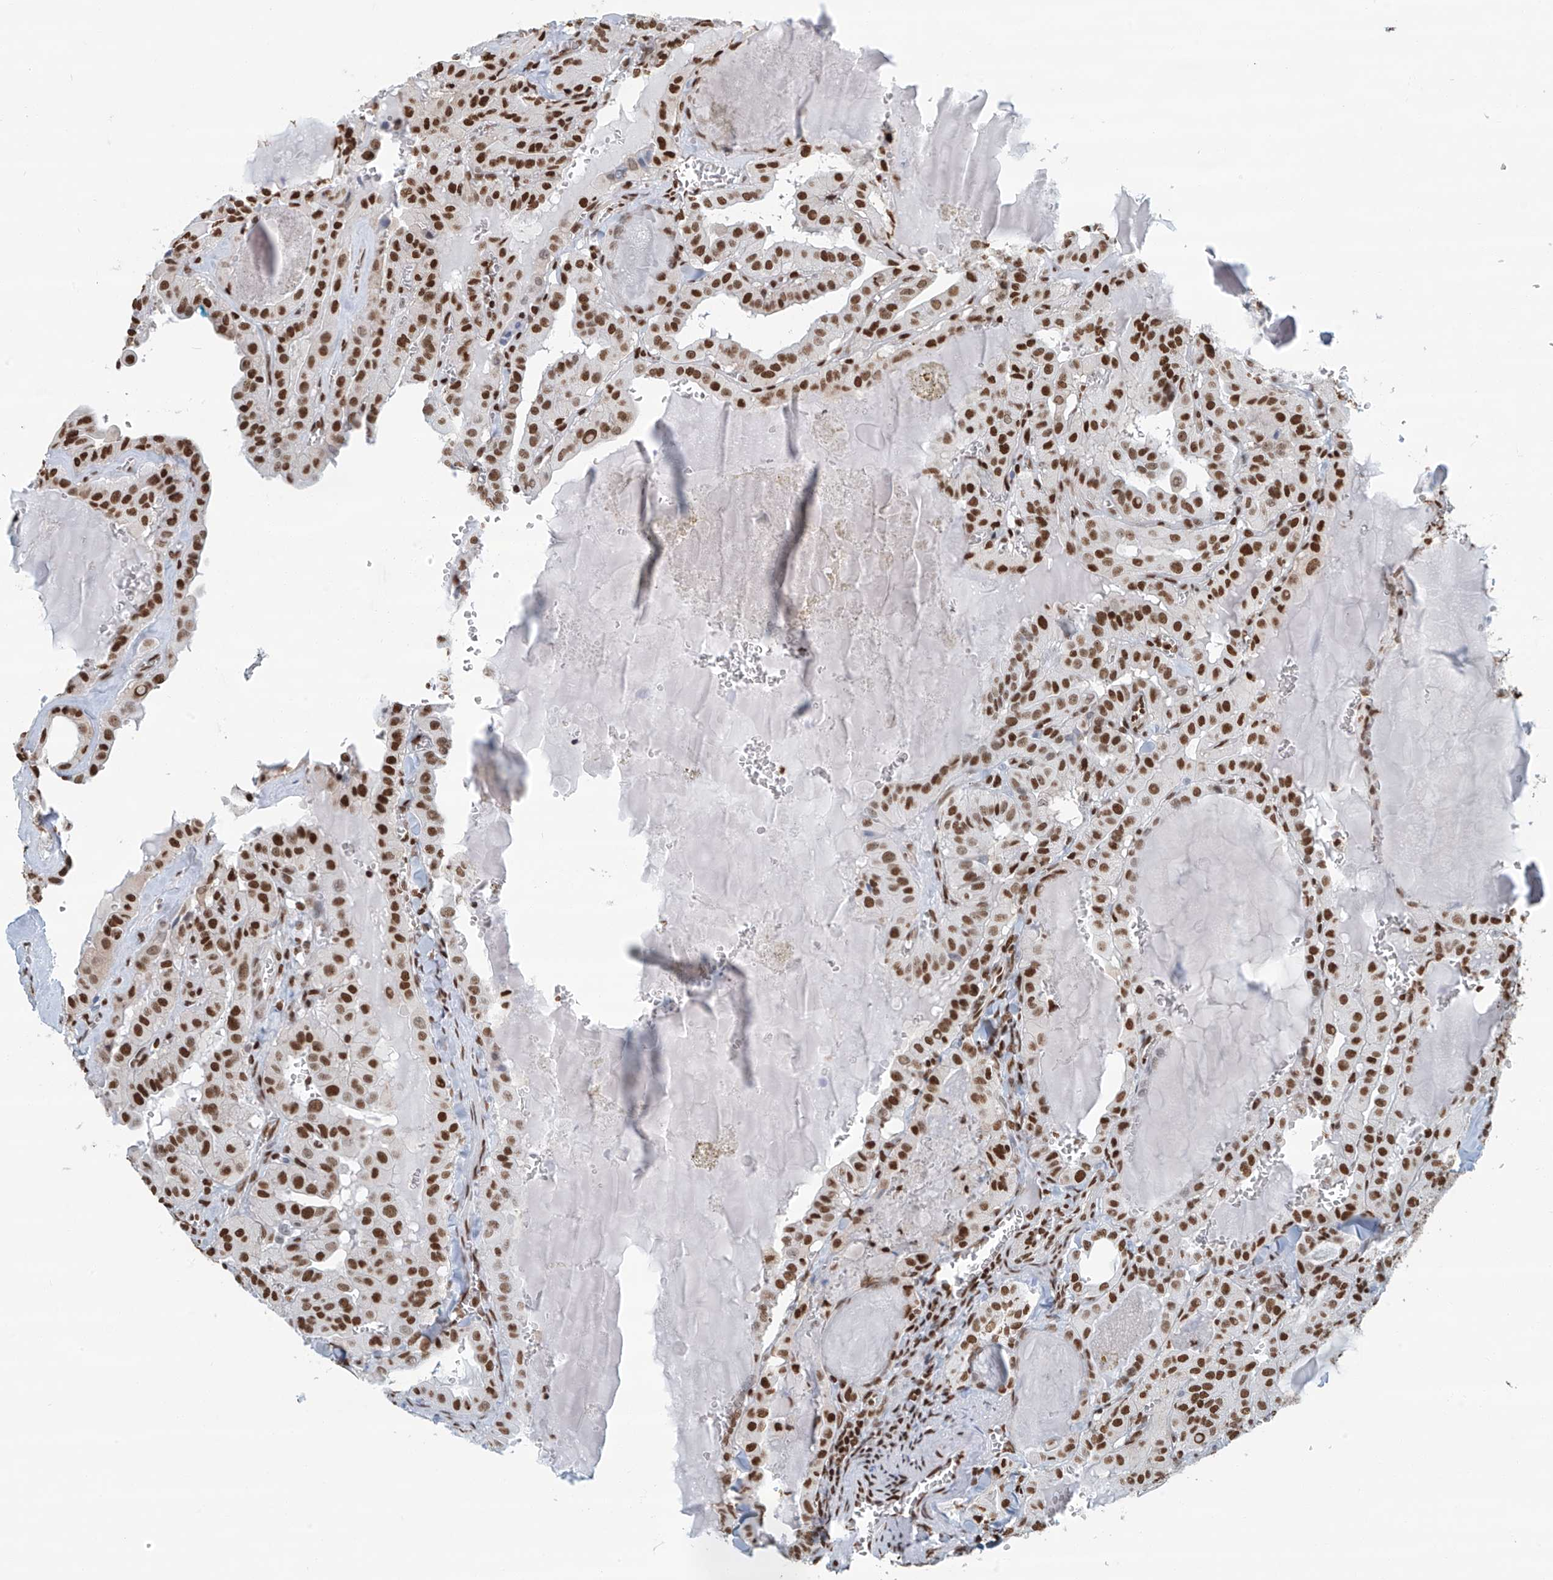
{"staining": {"intensity": "strong", "quantity": ">75%", "location": "nuclear"}, "tissue": "thyroid cancer", "cell_type": "Tumor cells", "image_type": "cancer", "snomed": [{"axis": "morphology", "description": "Papillary adenocarcinoma, NOS"}, {"axis": "topography", "description": "Thyroid gland"}], "caption": "Protein positivity by immunohistochemistry (IHC) shows strong nuclear positivity in approximately >75% of tumor cells in thyroid papillary adenocarcinoma.", "gene": "SARNP", "patient": {"sex": "male", "age": 52}}